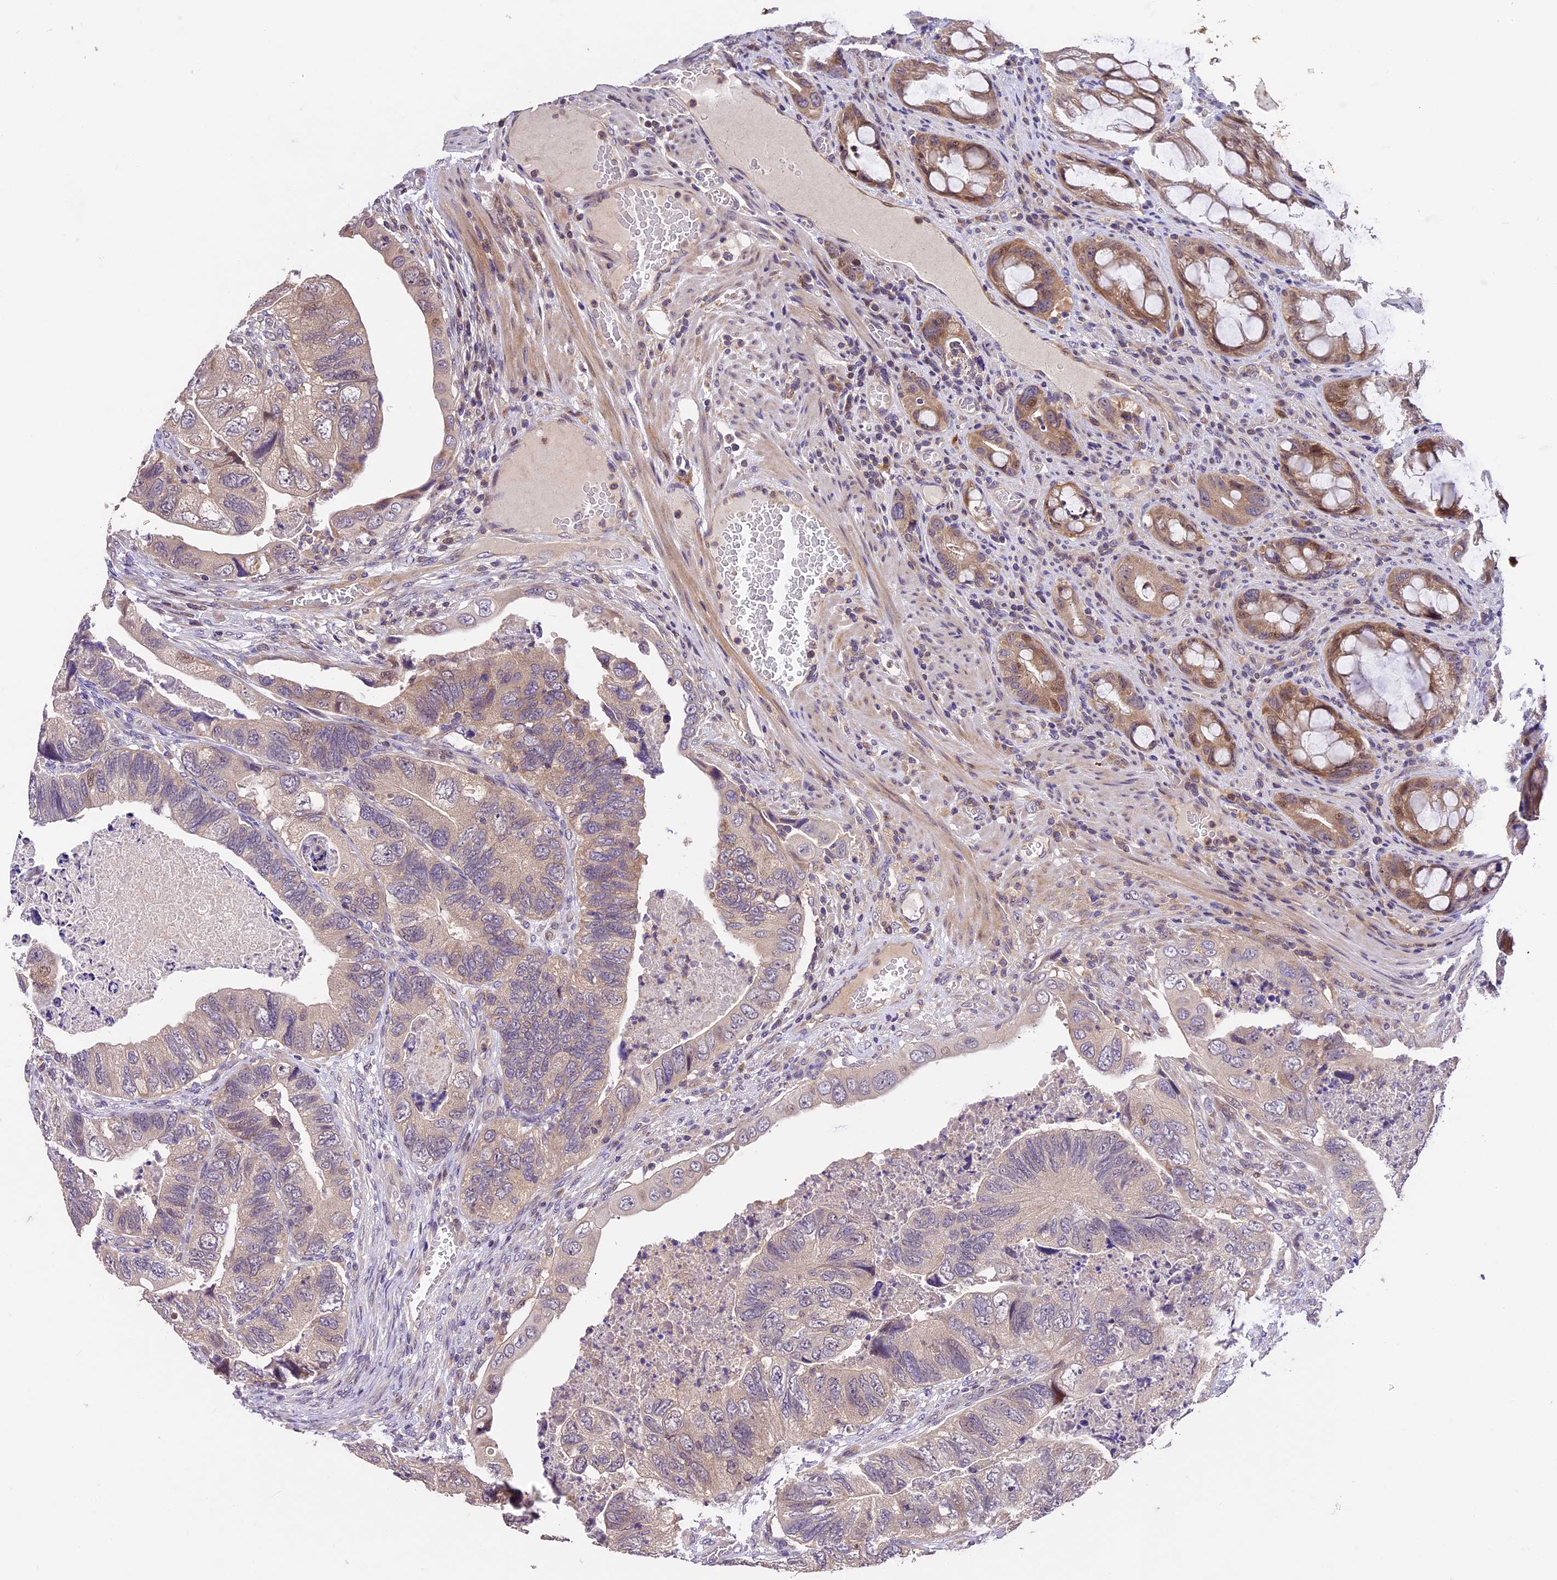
{"staining": {"intensity": "weak", "quantity": ">75%", "location": "cytoplasmic/membranous"}, "tissue": "colorectal cancer", "cell_type": "Tumor cells", "image_type": "cancer", "snomed": [{"axis": "morphology", "description": "Adenocarcinoma, NOS"}, {"axis": "topography", "description": "Rectum"}], "caption": "Protein staining of adenocarcinoma (colorectal) tissue exhibits weak cytoplasmic/membranous staining in about >75% of tumor cells.", "gene": "DGKH", "patient": {"sex": "male", "age": 63}}